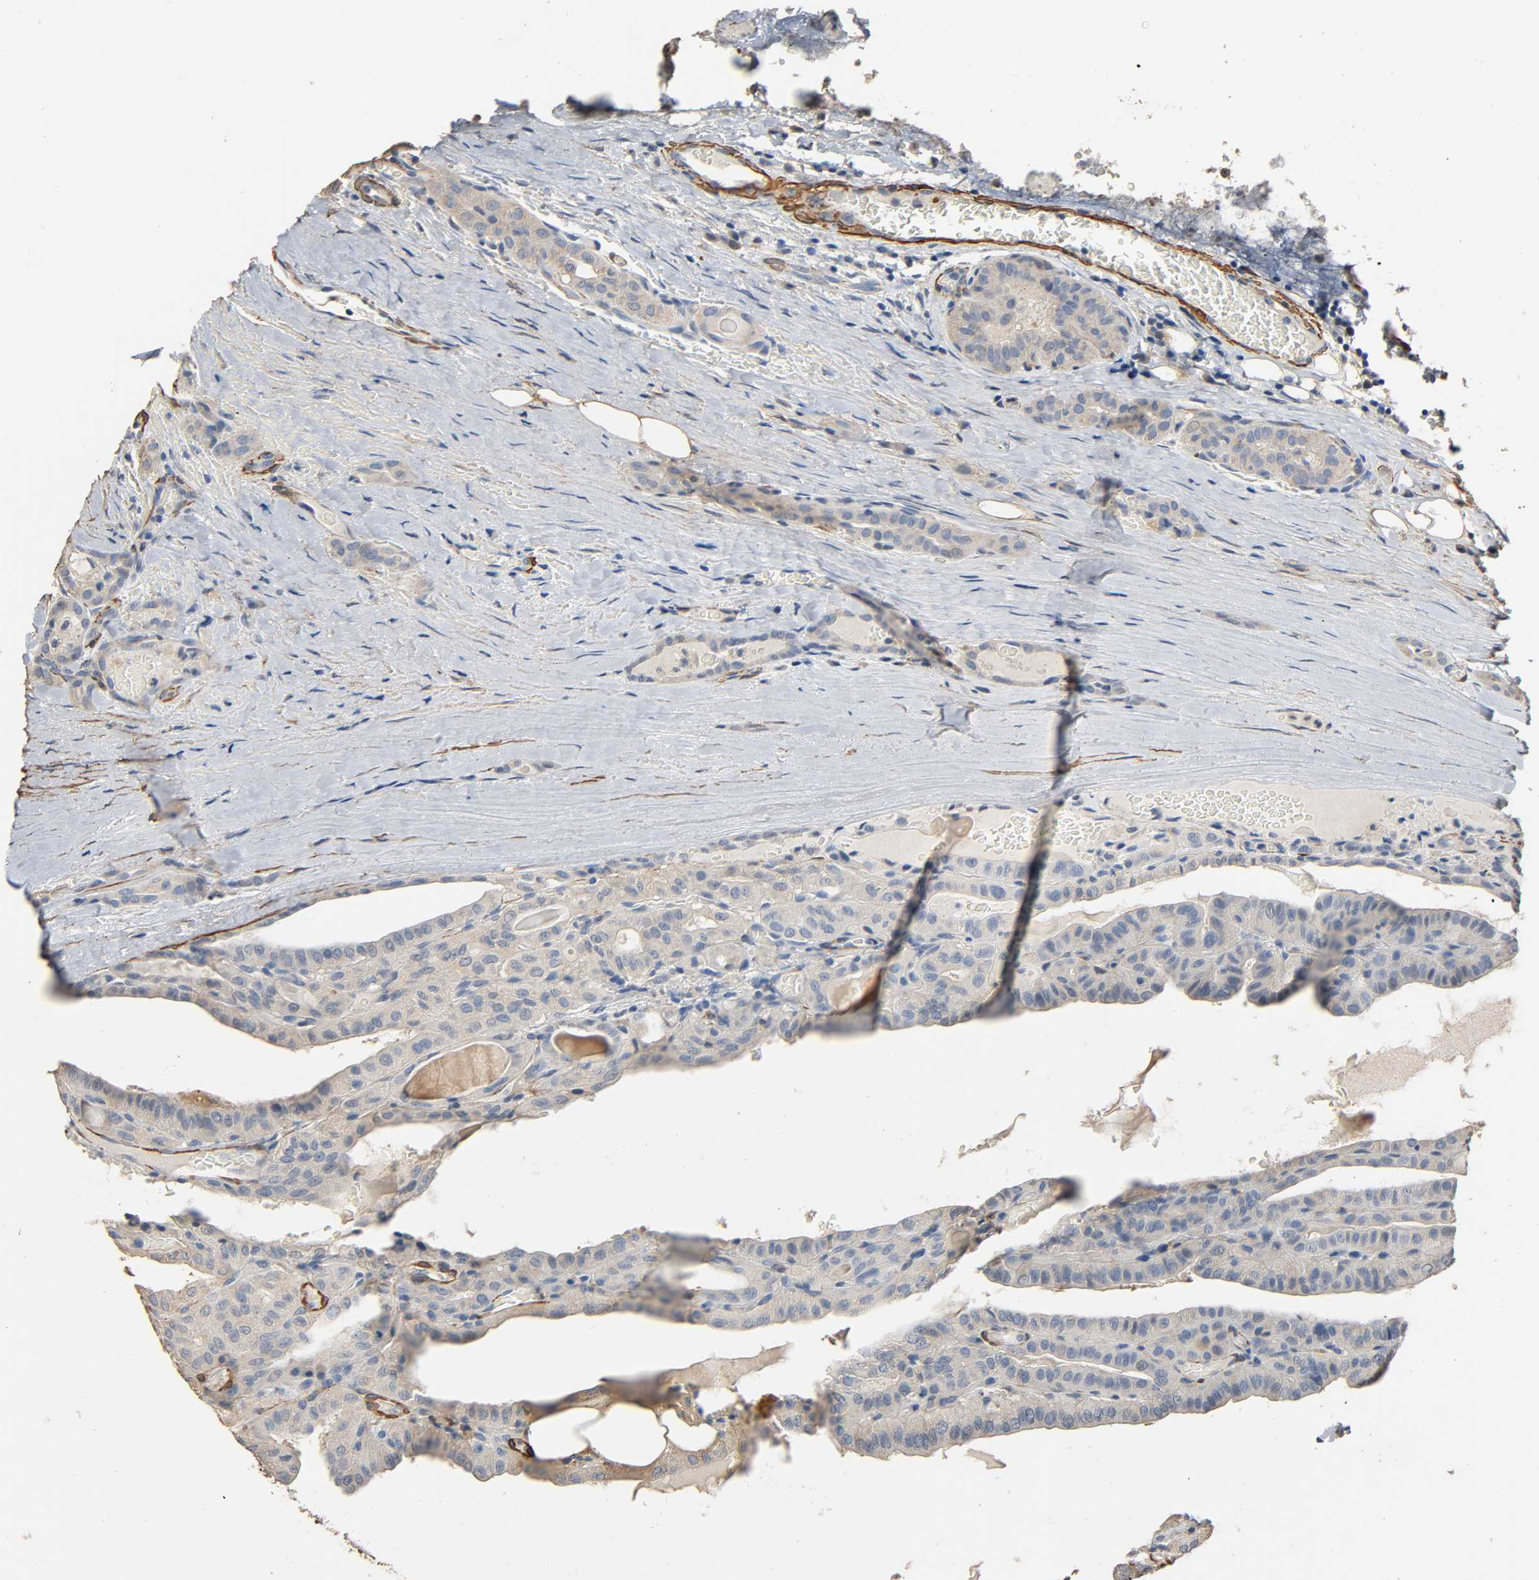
{"staining": {"intensity": "weak", "quantity": ">75%", "location": "cytoplasmic/membranous"}, "tissue": "thyroid cancer", "cell_type": "Tumor cells", "image_type": "cancer", "snomed": [{"axis": "morphology", "description": "Papillary adenocarcinoma, NOS"}, {"axis": "topography", "description": "Thyroid gland"}], "caption": "Thyroid papillary adenocarcinoma was stained to show a protein in brown. There is low levels of weak cytoplasmic/membranous positivity in approximately >75% of tumor cells.", "gene": "GSTA3", "patient": {"sex": "male", "age": 77}}